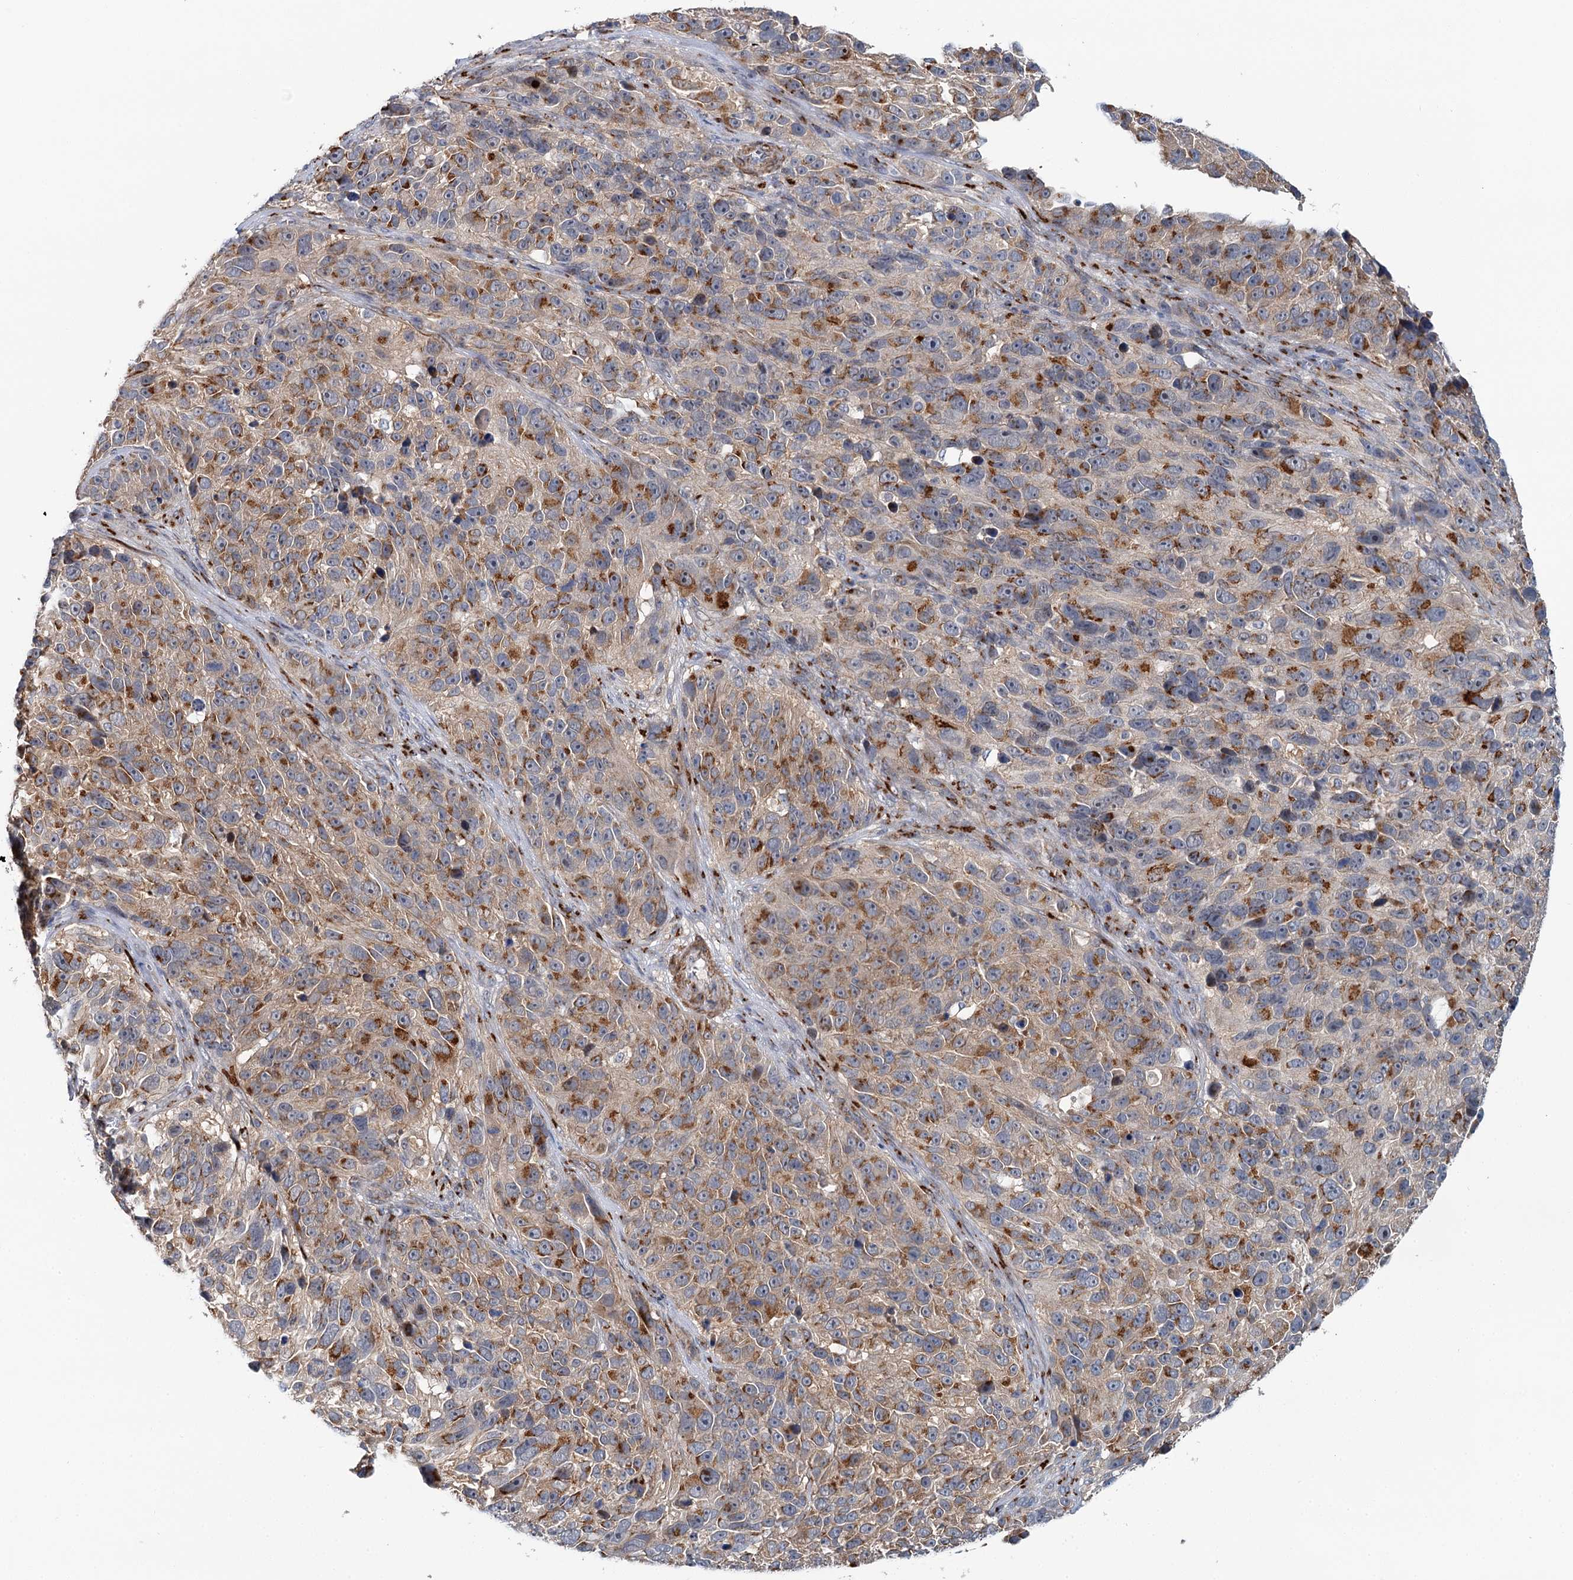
{"staining": {"intensity": "moderate", "quantity": ">75%", "location": "cytoplasmic/membranous"}, "tissue": "melanoma", "cell_type": "Tumor cells", "image_type": "cancer", "snomed": [{"axis": "morphology", "description": "Malignant melanoma, NOS"}, {"axis": "topography", "description": "Skin"}], "caption": "Moderate cytoplasmic/membranous expression is identified in about >75% of tumor cells in melanoma. The staining was performed using DAB (3,3'-diaminobenzidine), with brown indicating positive protein expression. Nuclei are stained blue with hematoxylin.", "gene": "BET1L", "patient": {"sex": "male", "age": 84}}